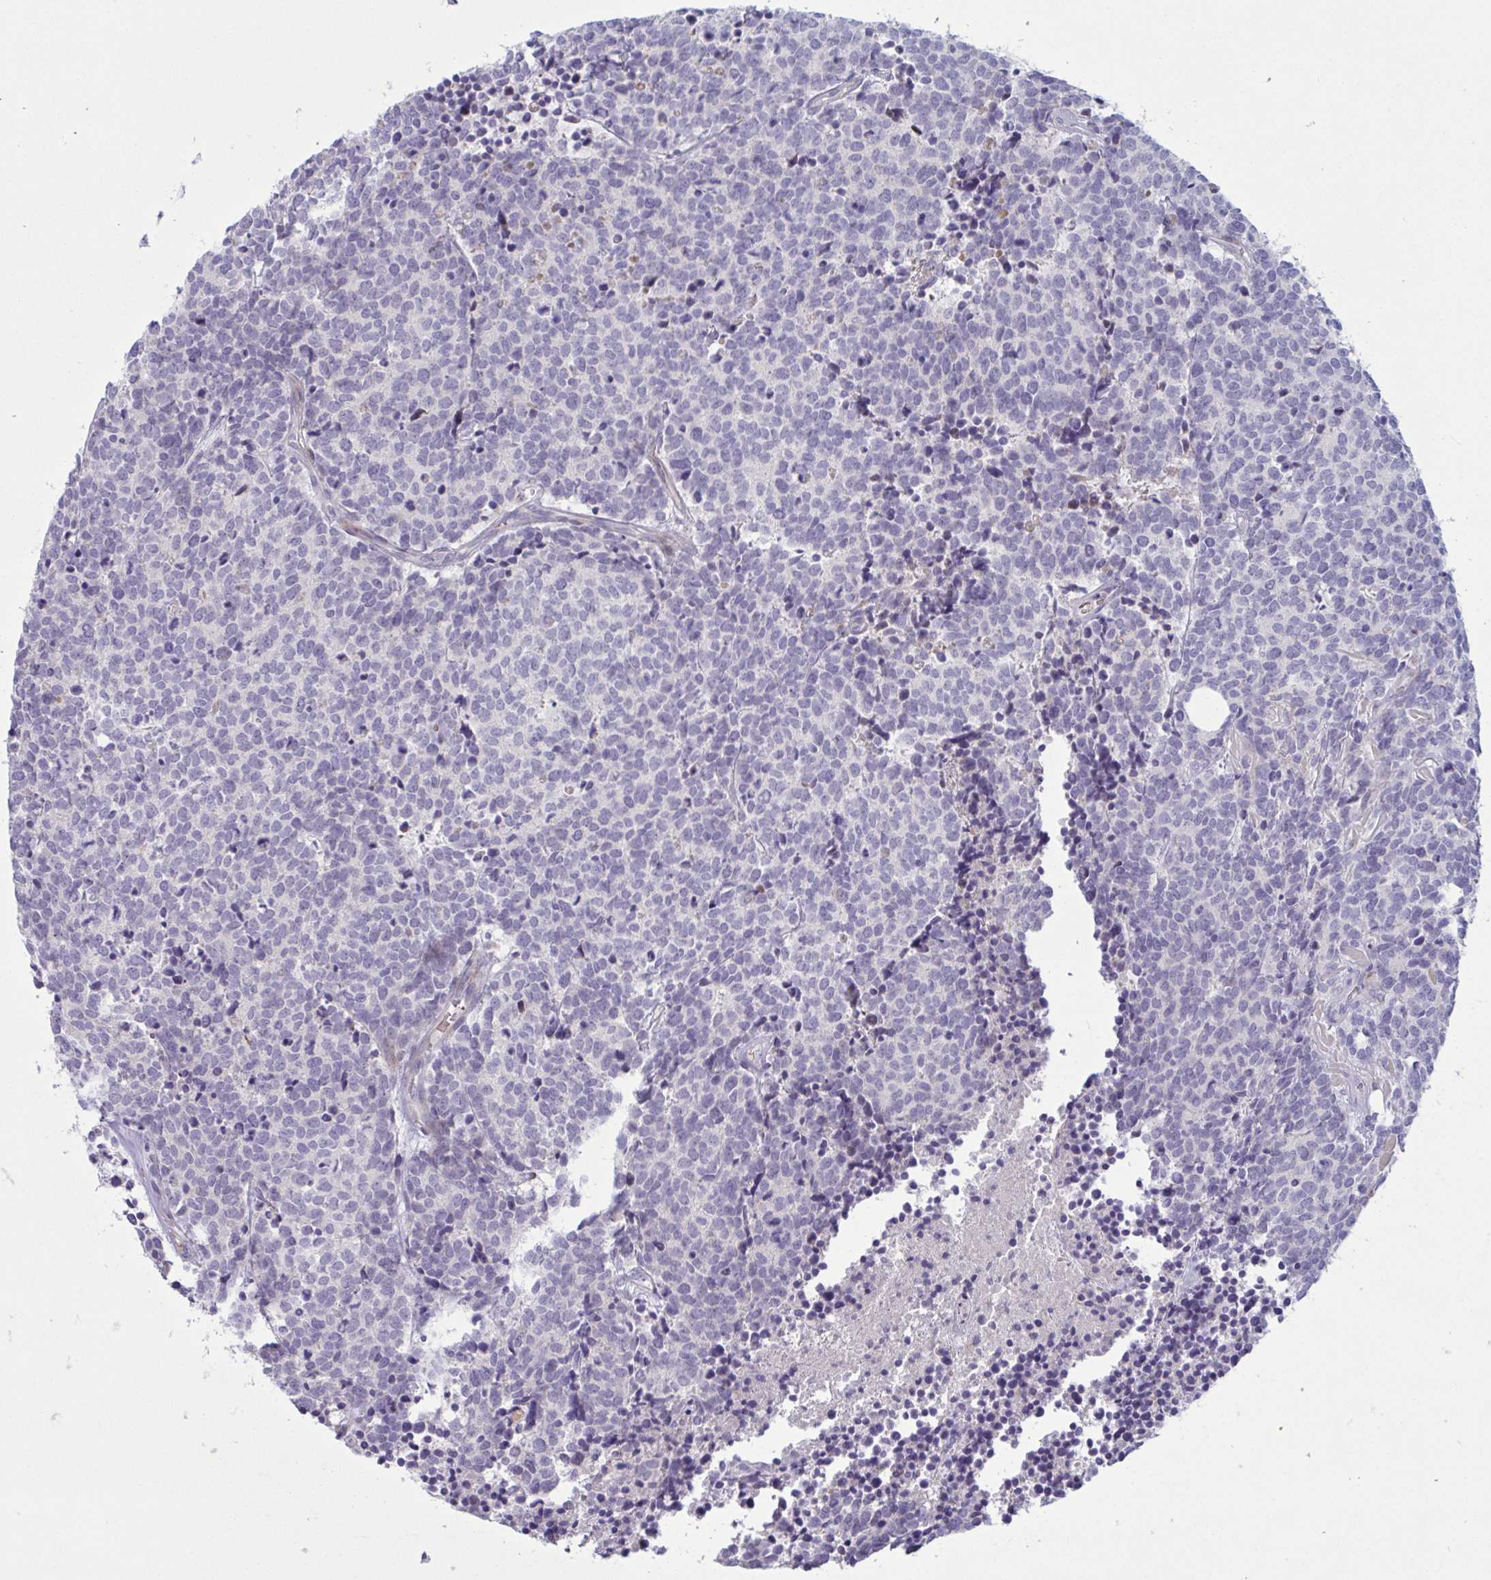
{"staining": {"intensity": "negative", "quantity": "none", "location": "none"}, "tissue": "carcinoid", "cell_type": "Tumor cells", "image_type": "cancer", "snomed": [{"axis": "morphology", "description": "Carcinoid, malignant, NOS"}, {"axis": "topography", "description": "Skin"}], "caption": "DAB immunohistochemical staining of human malignant carcinoid reveals no significant expression in tumor cells.", "gene": "VWC2", "patient": {"sex": "female", "age": 79}}